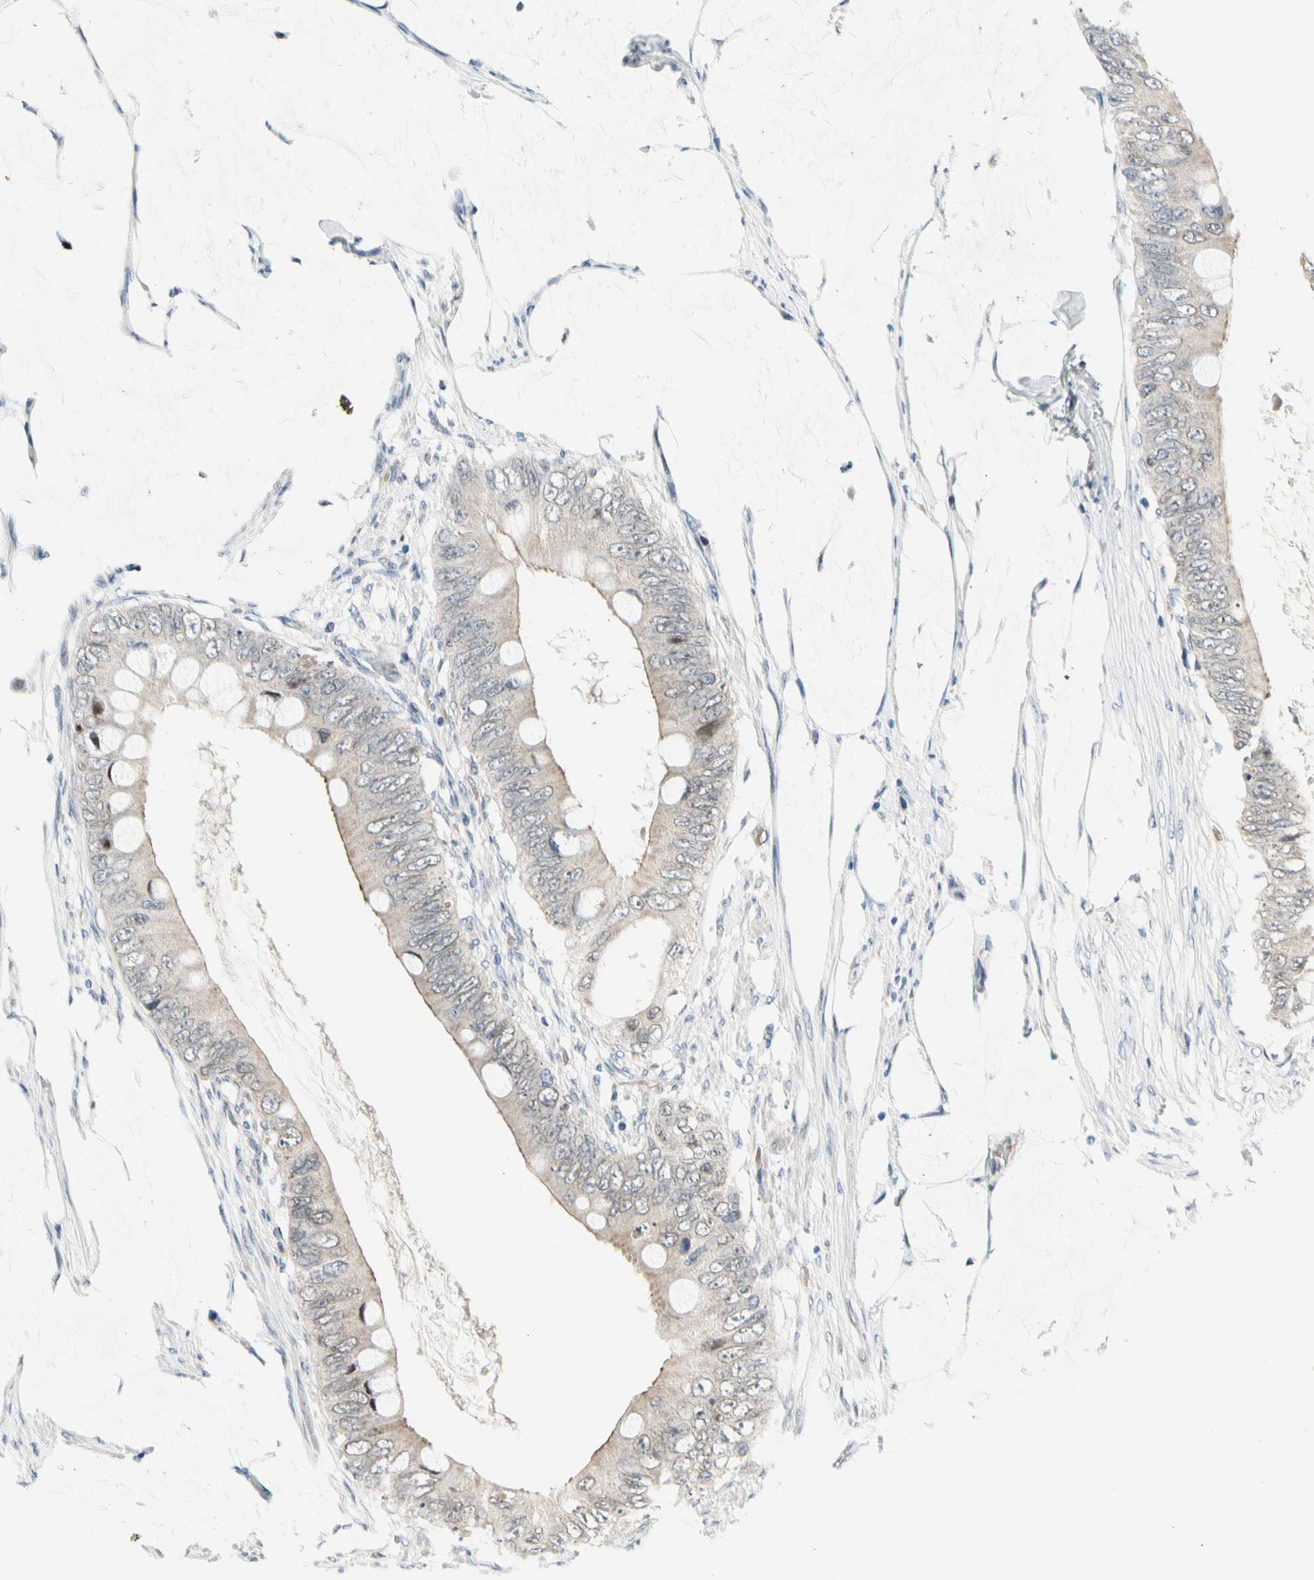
{"staining": {"intensity": "negative", "quantity": "none", "location": "none"}, "tissue": "colorectal cancer", "cell_type": "Tumor cells", "image_type": "cancer", "snomed": [{"axis": "morphology", "description": "Adenocarcinoma, NOS"}, {"axis": "topography", "description": "Rectum"}], "caption": "Tumor cells are negative for brown protein staining in adenocarcinoma (colorectal). (Immunohistochemistry (ihc), brightfield microscopy, high magnification).", "gene": "ZNF184", "patient": {"sex": "female", "age": 77}}